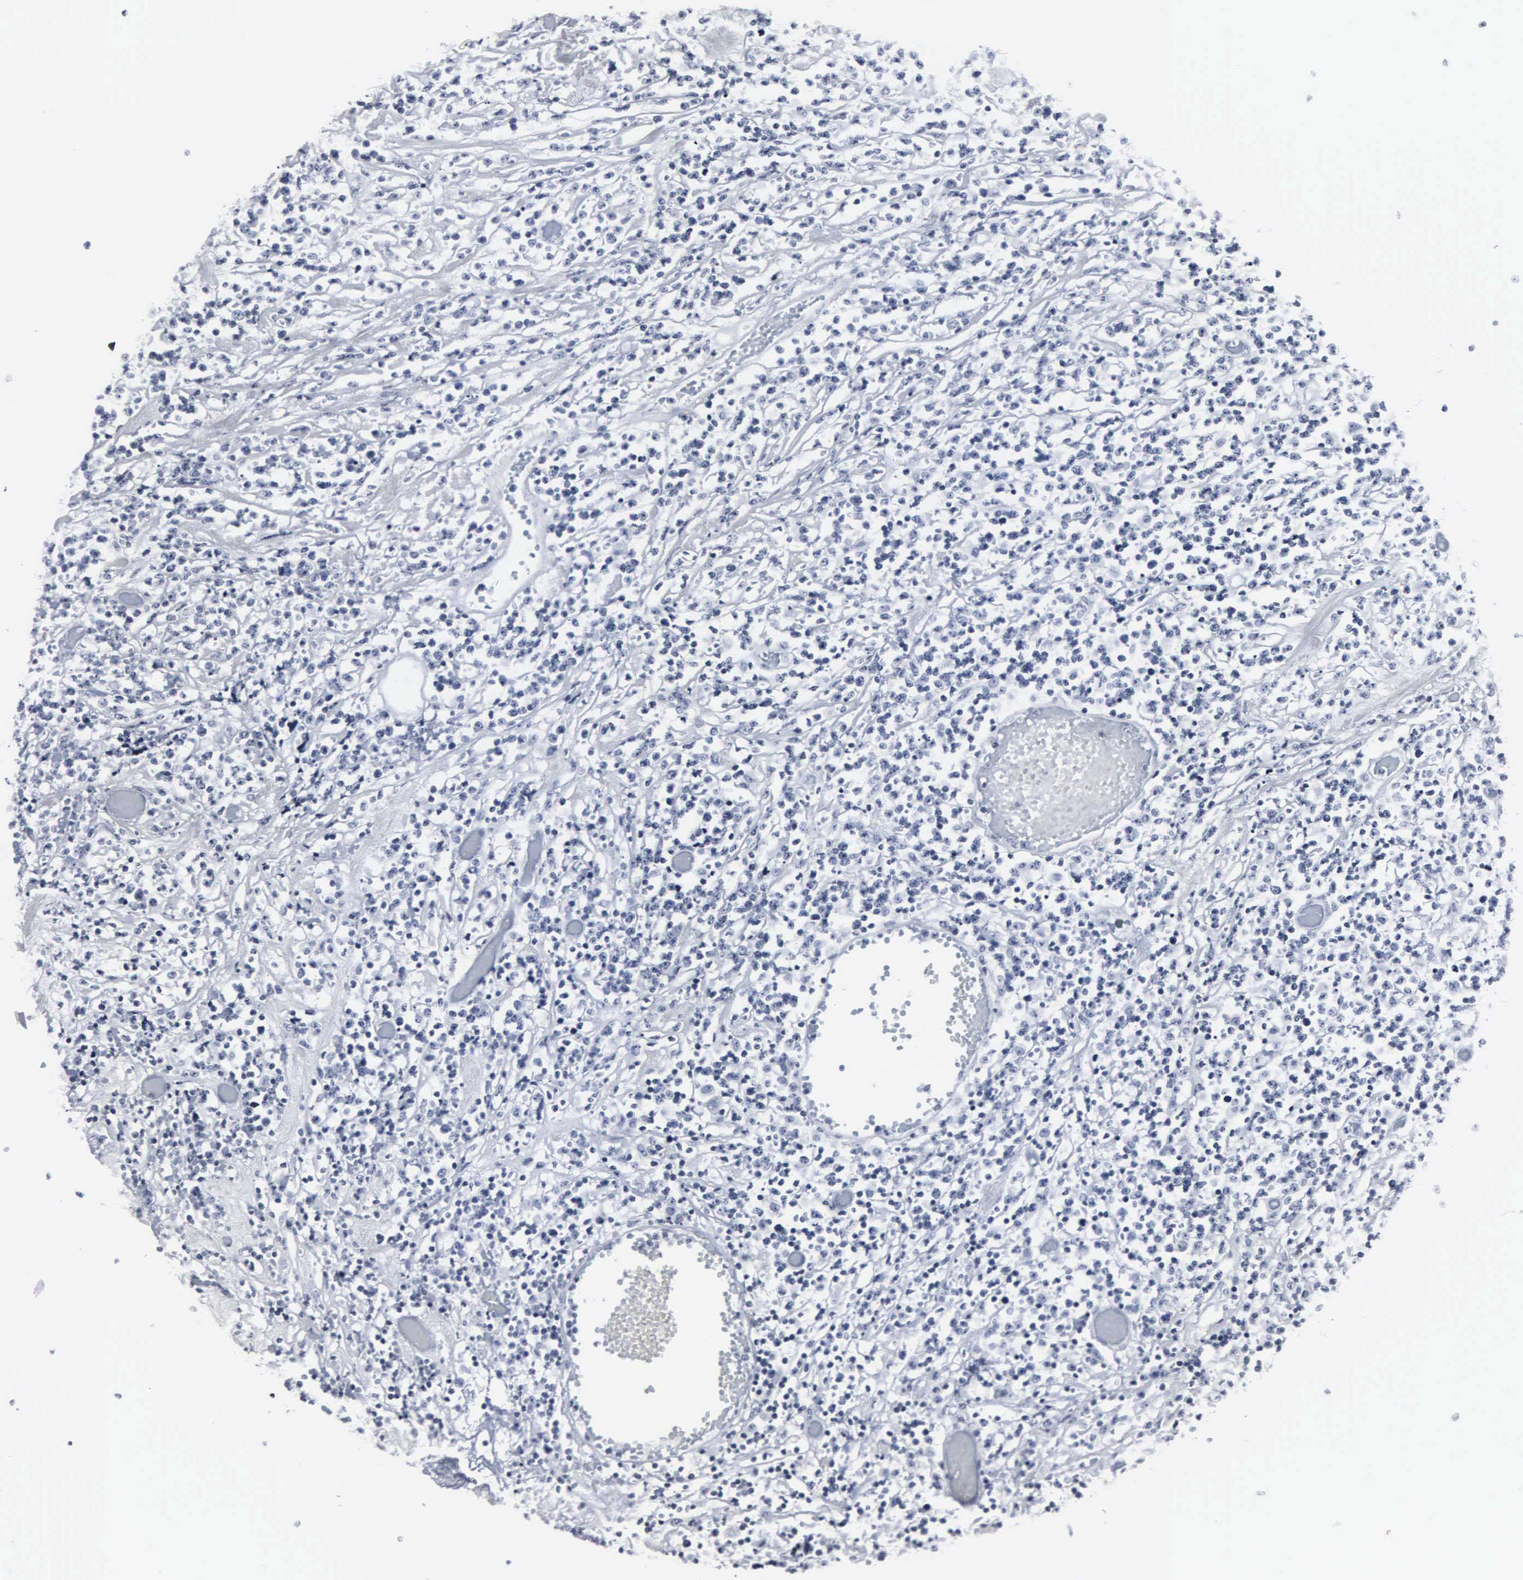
{"staining": {"intensity": "negative", "quantity": "none", "location": "none"}, "tissue": "lymphoma", "cell_type": "Tumor cells", "image_type": "cancer", "snomed": [{"axis": "morphology", "description": "Malignant lymphoma, non-Hodgkin's type, High grade"}, {"axis": "topography", "description": "Colon"}], "caption": "IHC of malignant lymphoma, non-Hodgkin's type (high-grade) shows no positivity in tumor cells.", "gene": "DGCR2", "patient": {"sex": "male", "age": 82}}